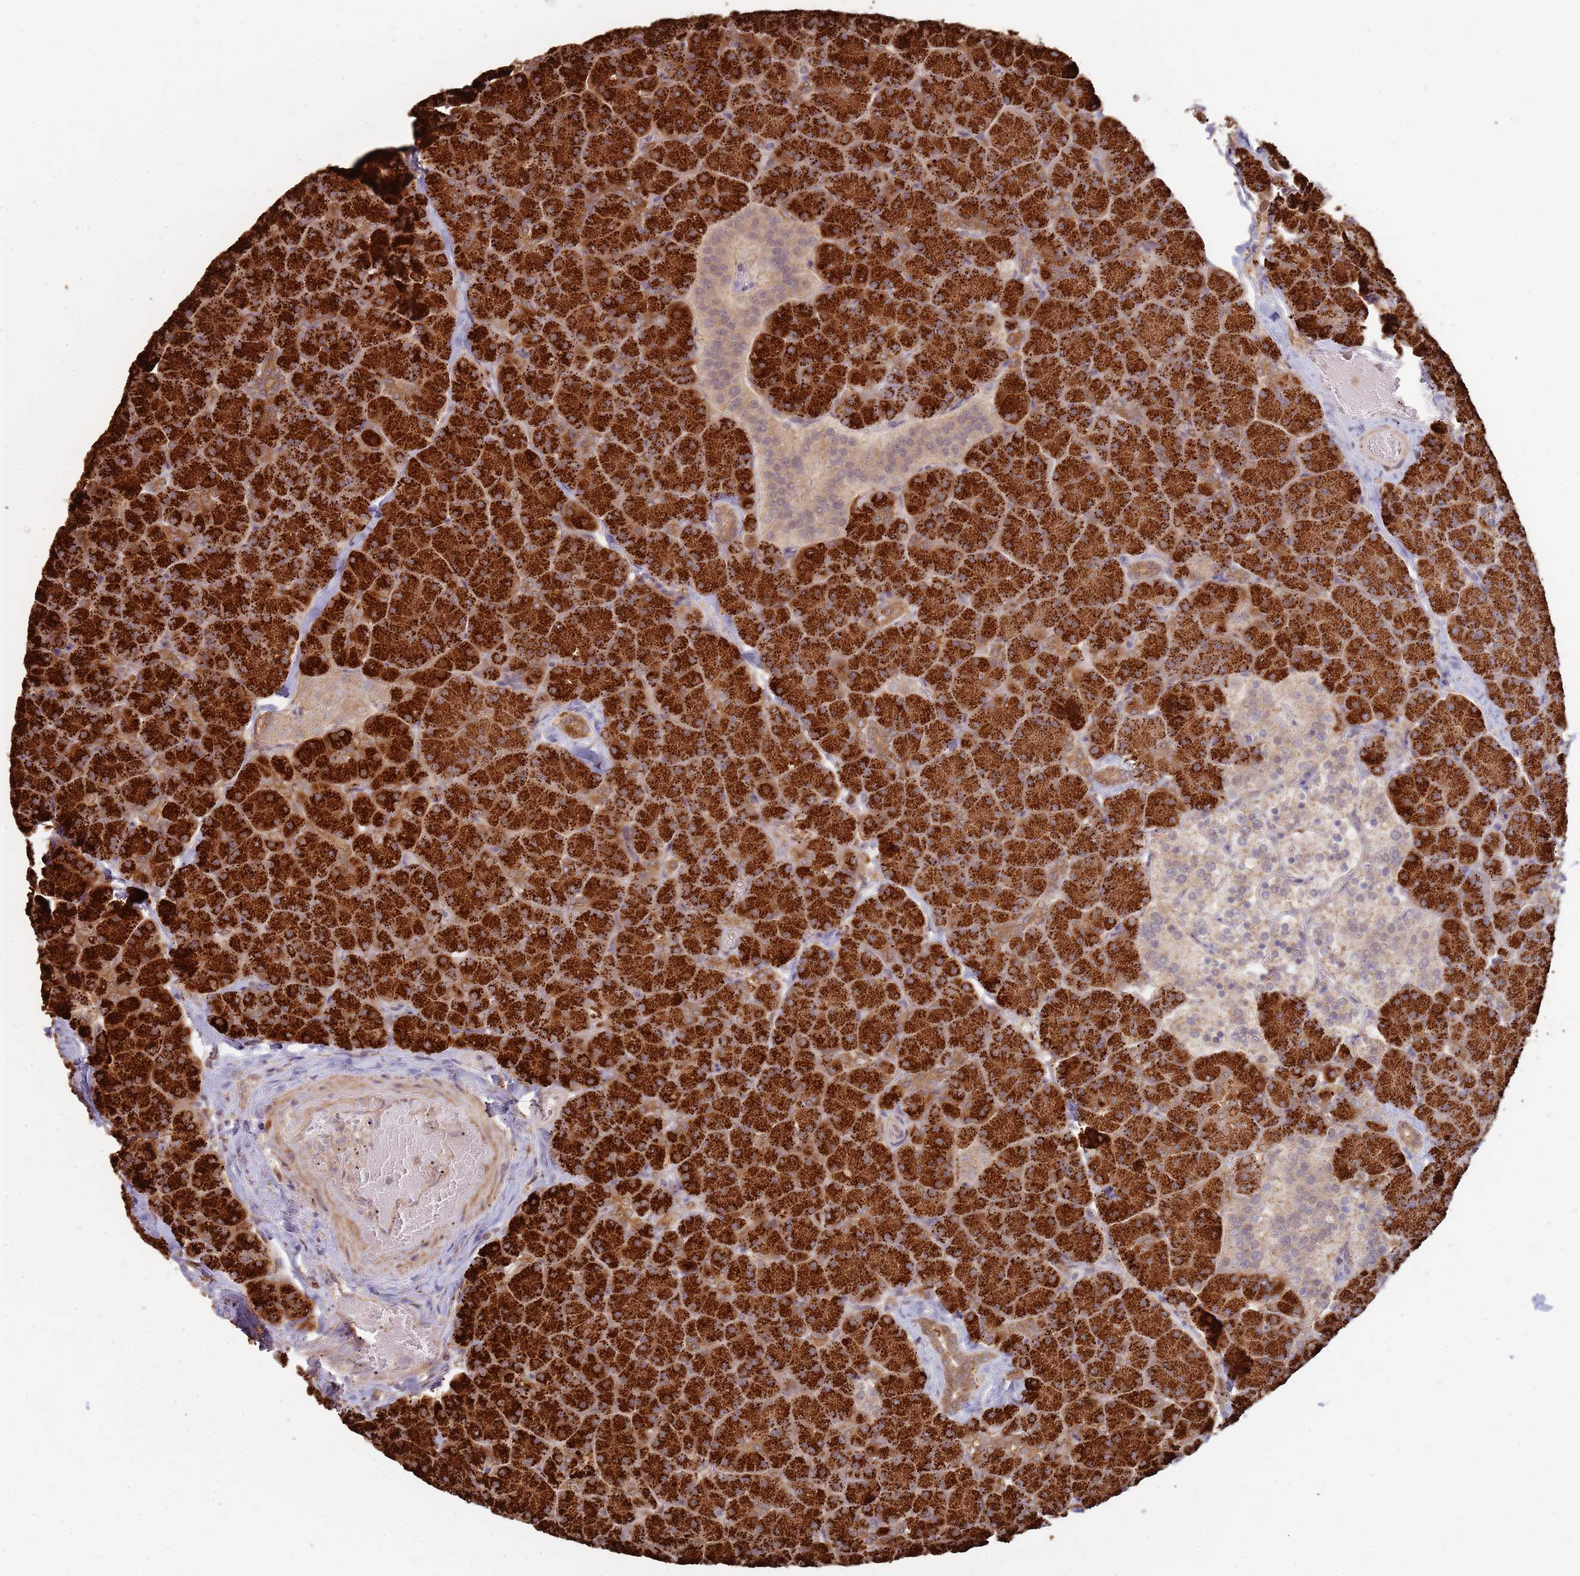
{"staining": {"intensity": "strong", "quantity": ">75%", "location": "cytoplasmic/membranous"}, "tissue": "pancreas", "cell_type": "Exocrine glandular cells", "image_type": "normal", "snomed": [{"axis": "morphology", "description": "Normal tissue, NOS"}, {"axis": "topography", "description": "Pancreas"}, {"axis": "topography", "description": "Peripheral nerve tissue"}], "caption": "Protein analysis of benign pancreas reveals strong cytoplasmic/membranous positivity in approximately >75% of exocrine glandular cells. (brown staining indicates protein expression, while blue staining denotes nuclei).", "gene": "MPEG1", "patient": {"sex": "male", "age": 54}}